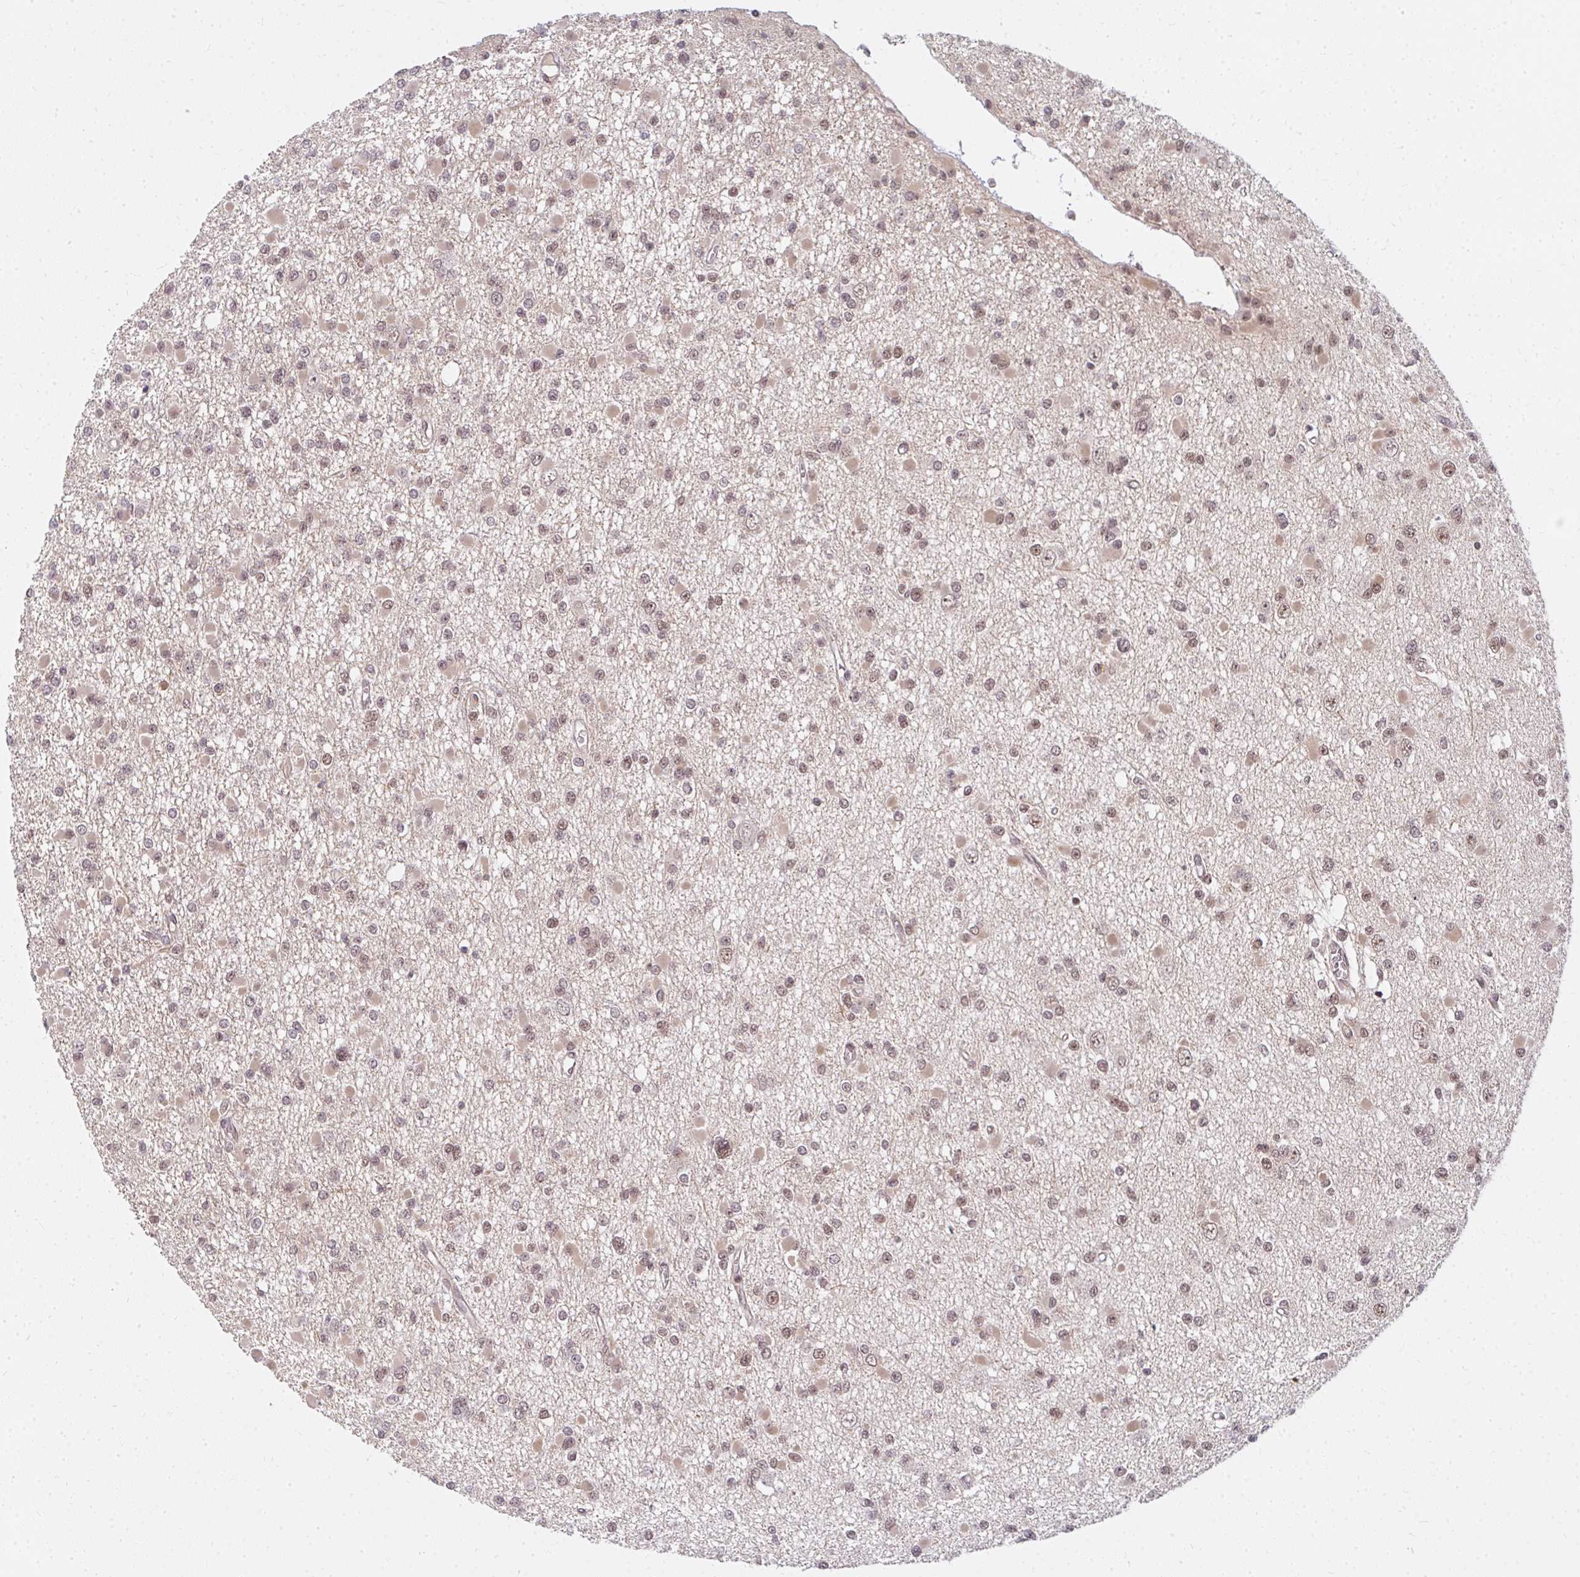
{"staining": {"intensity": "weak", "quantity": ">75%", "location": "nuclear"}, "tissue": "glioma", "cell_type": "Tumor cells", "image_type": "cancer", "snomed": [{"axis": "morphology", "description": "Glioma, malignant, Low grade"}, {"axis": "topography", "description": "Brain"}], "caption": "Protein staining of low-grade glioma (malignant) tissue displays weak nuclear expression in approximately >75% of tumor cells.", "gene": "GTF3C6", "patient": {"sex": "female", "age": 22}}